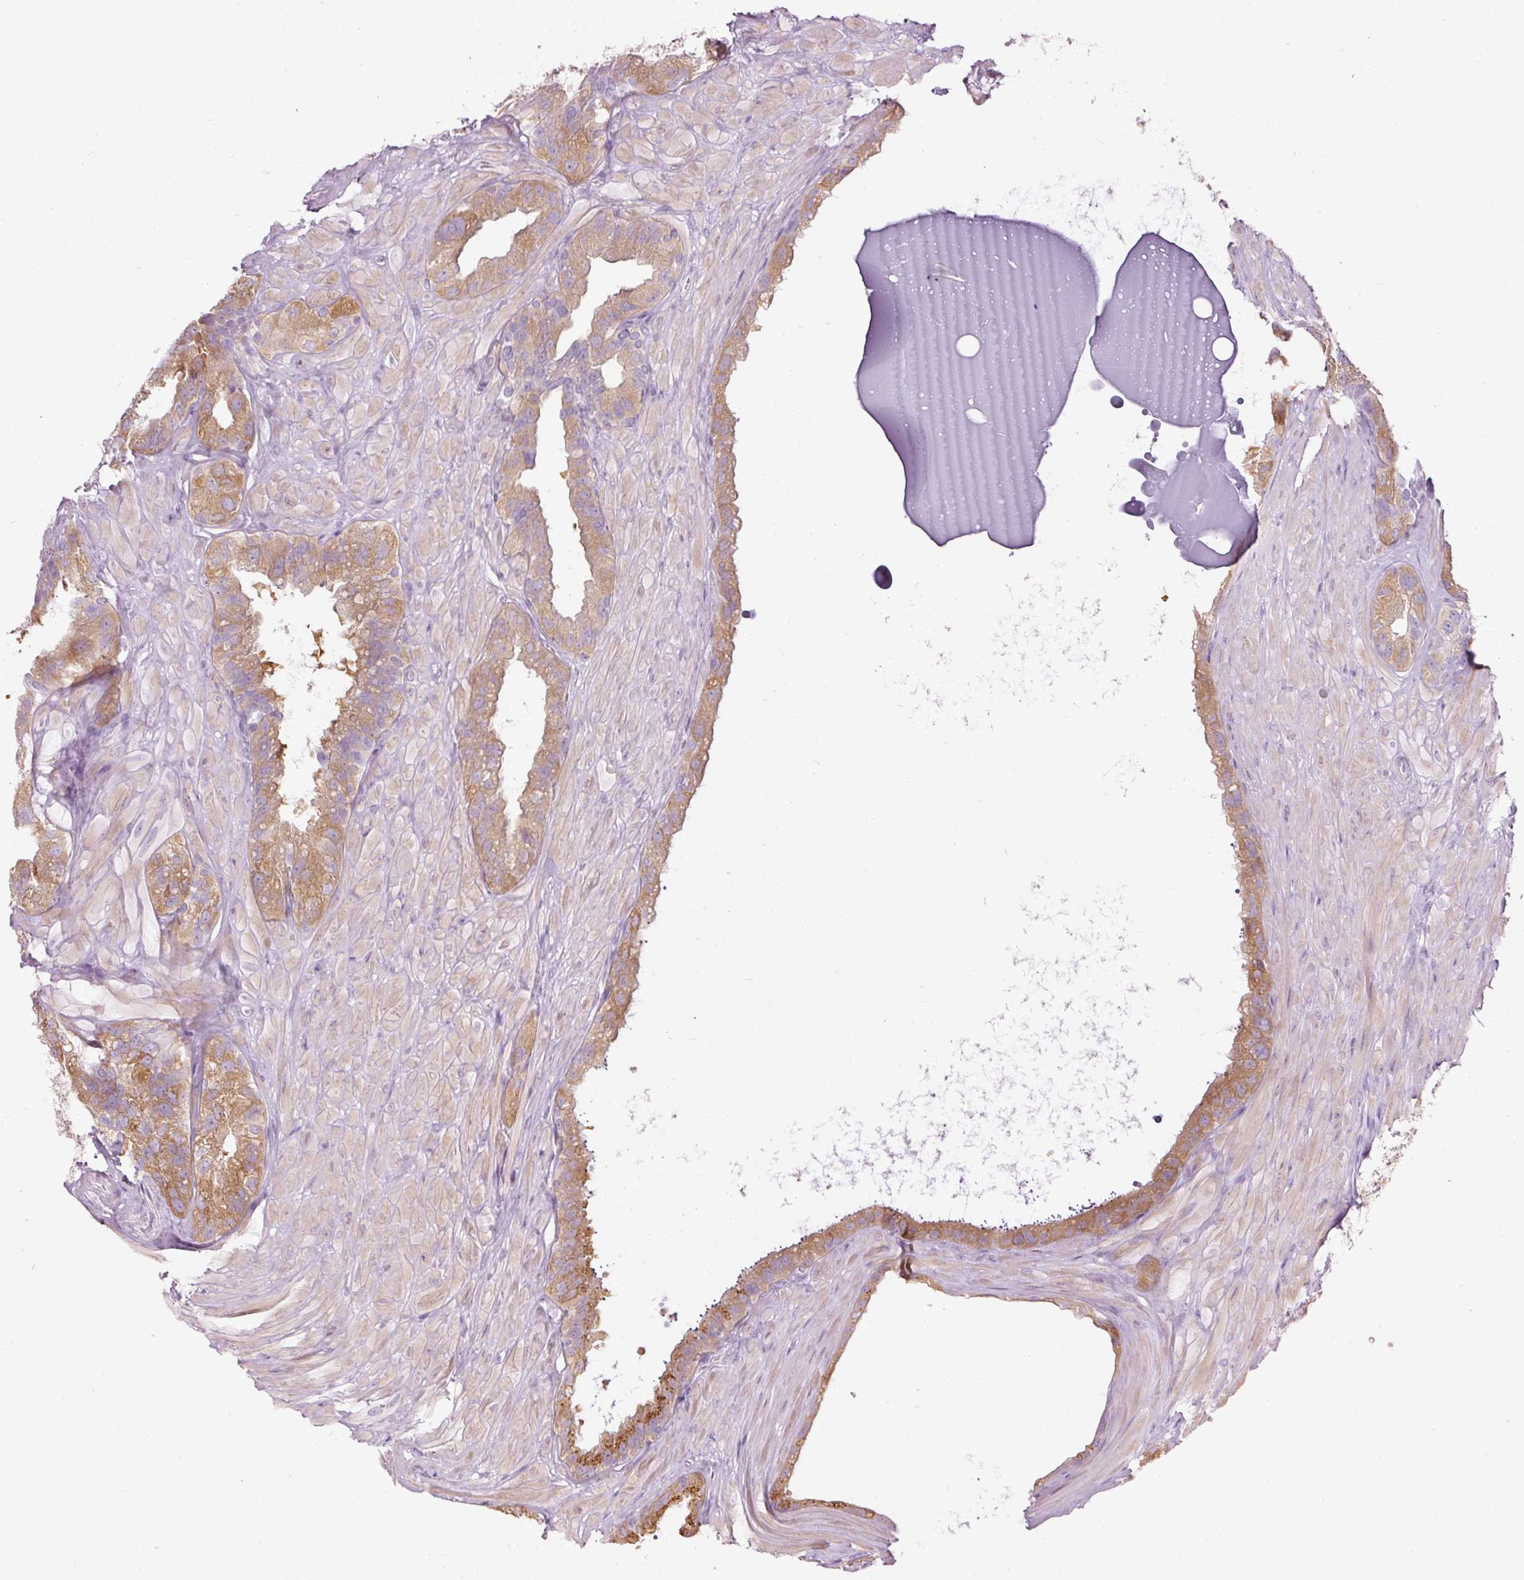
{"staining": {"intensity": "moderate", "quantity": ">75%", "location": "cytoplasmic/membranous"}, "tissue": "seminal vesicle", "cell_type": "Glandular cells", "image_type": "normal", "snomed": [{"axis": "morphology", "description": "Normal tissue, NOS"}, {"axis": "topography", "description": "Seminal veicle"}, {"axis": "topography", "description": "Peripheral nerve tissue"}], "caption": "A medium amount of moderate cytoplasmic/membranous positivity is present in about >75% of glandular cells in benign seminal vesicle.", "gene": "PDXDC1", "patient": {"sex": "male", "age": 76}}